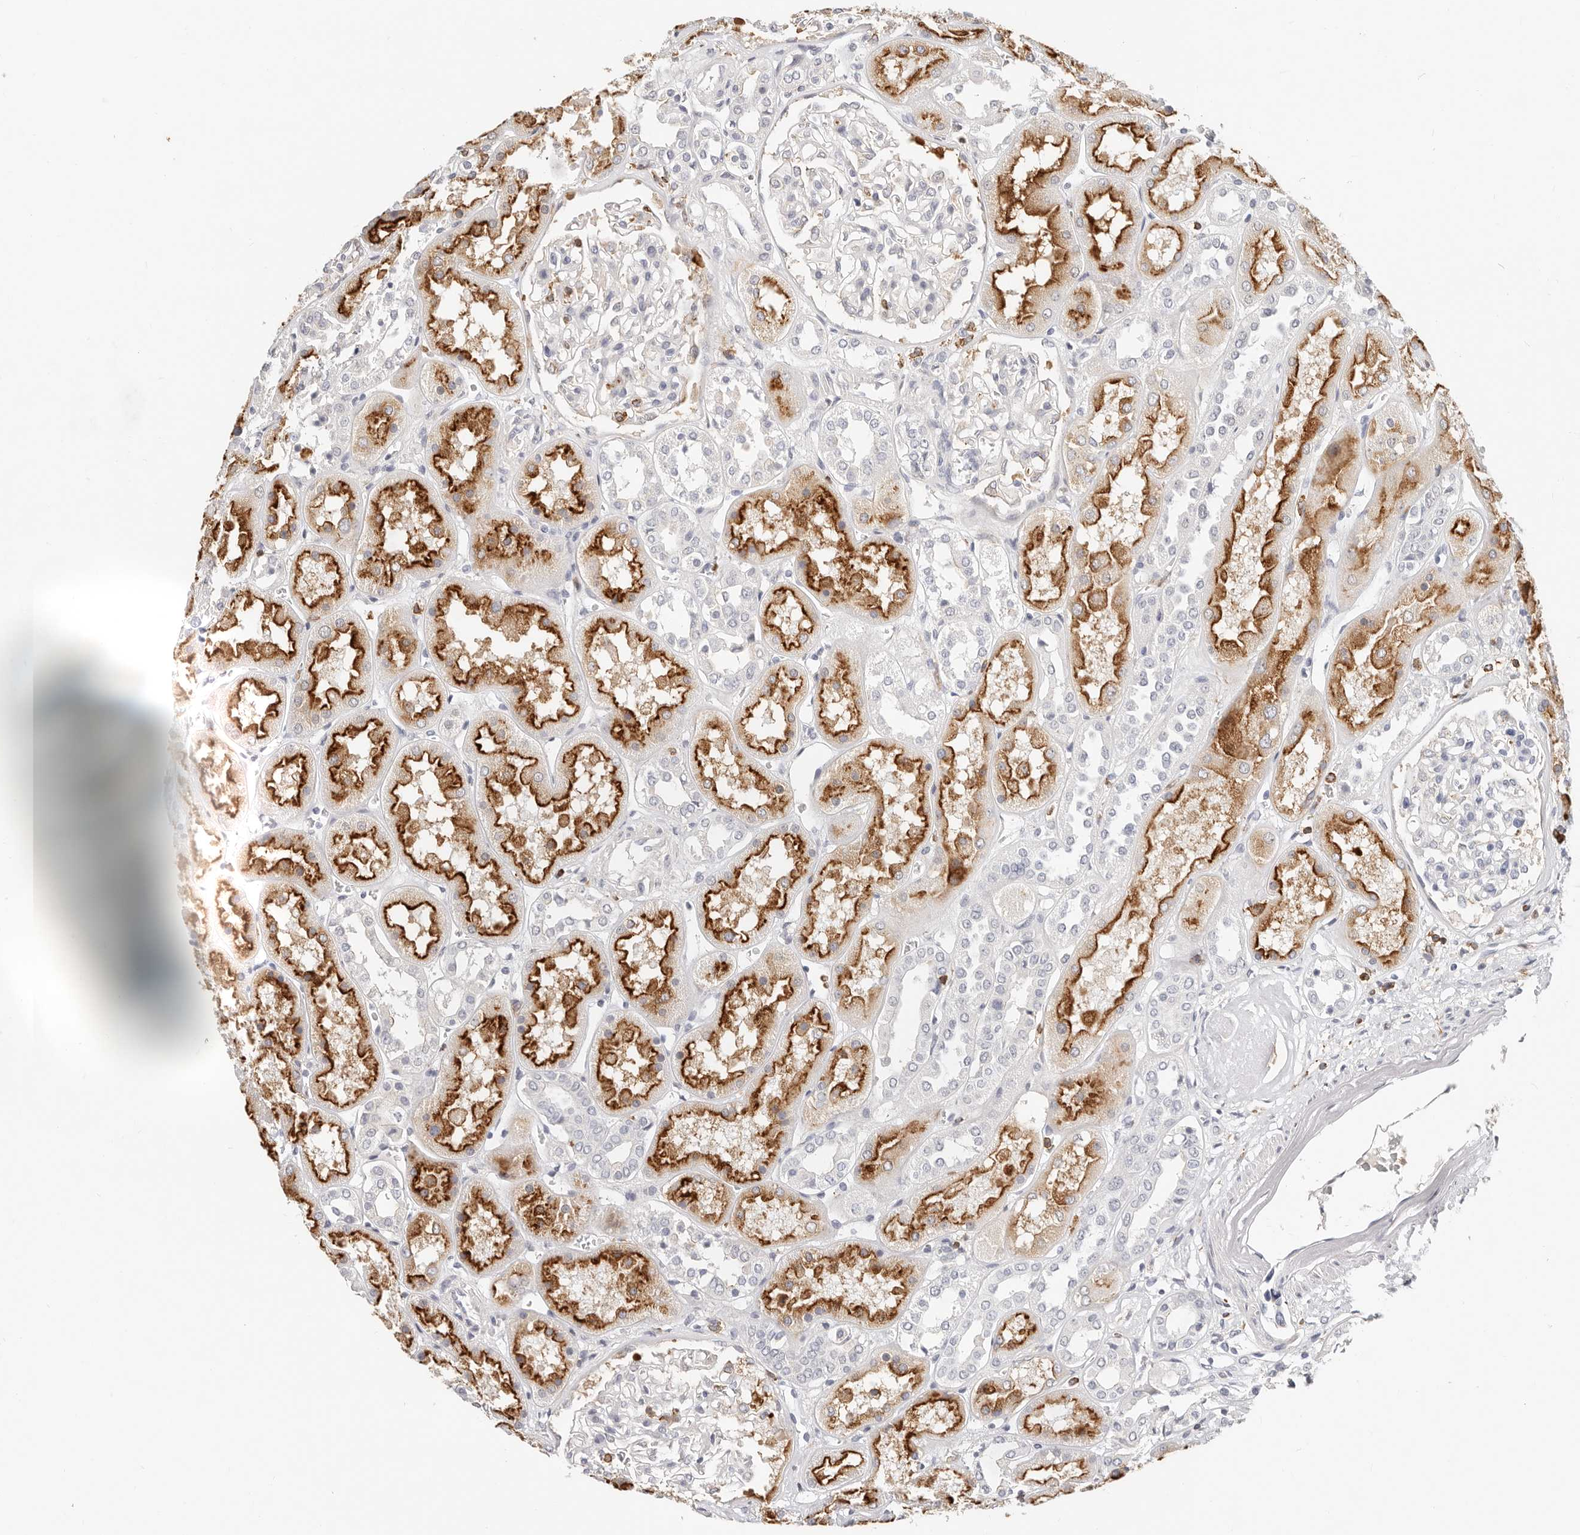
{"staining": {"intensity": "negative", "quantity": "none", "location": "none"}, "tissue": "kidney", "cell_type": "Cells in glomeruli", "image_type": "normal", "snomed": [{"axis": "morphology", "description": "Normal tissue, NOS"}, {"axis": "topography", "description": "Kidney"}], "caption": "IHC micrograph of unremarkable human kidney stained for a protein (brown), which reveals no expression in cells in glomeruli.", "gene": "TMEM63B", "patient": {"sex": "male", "age": 70}}